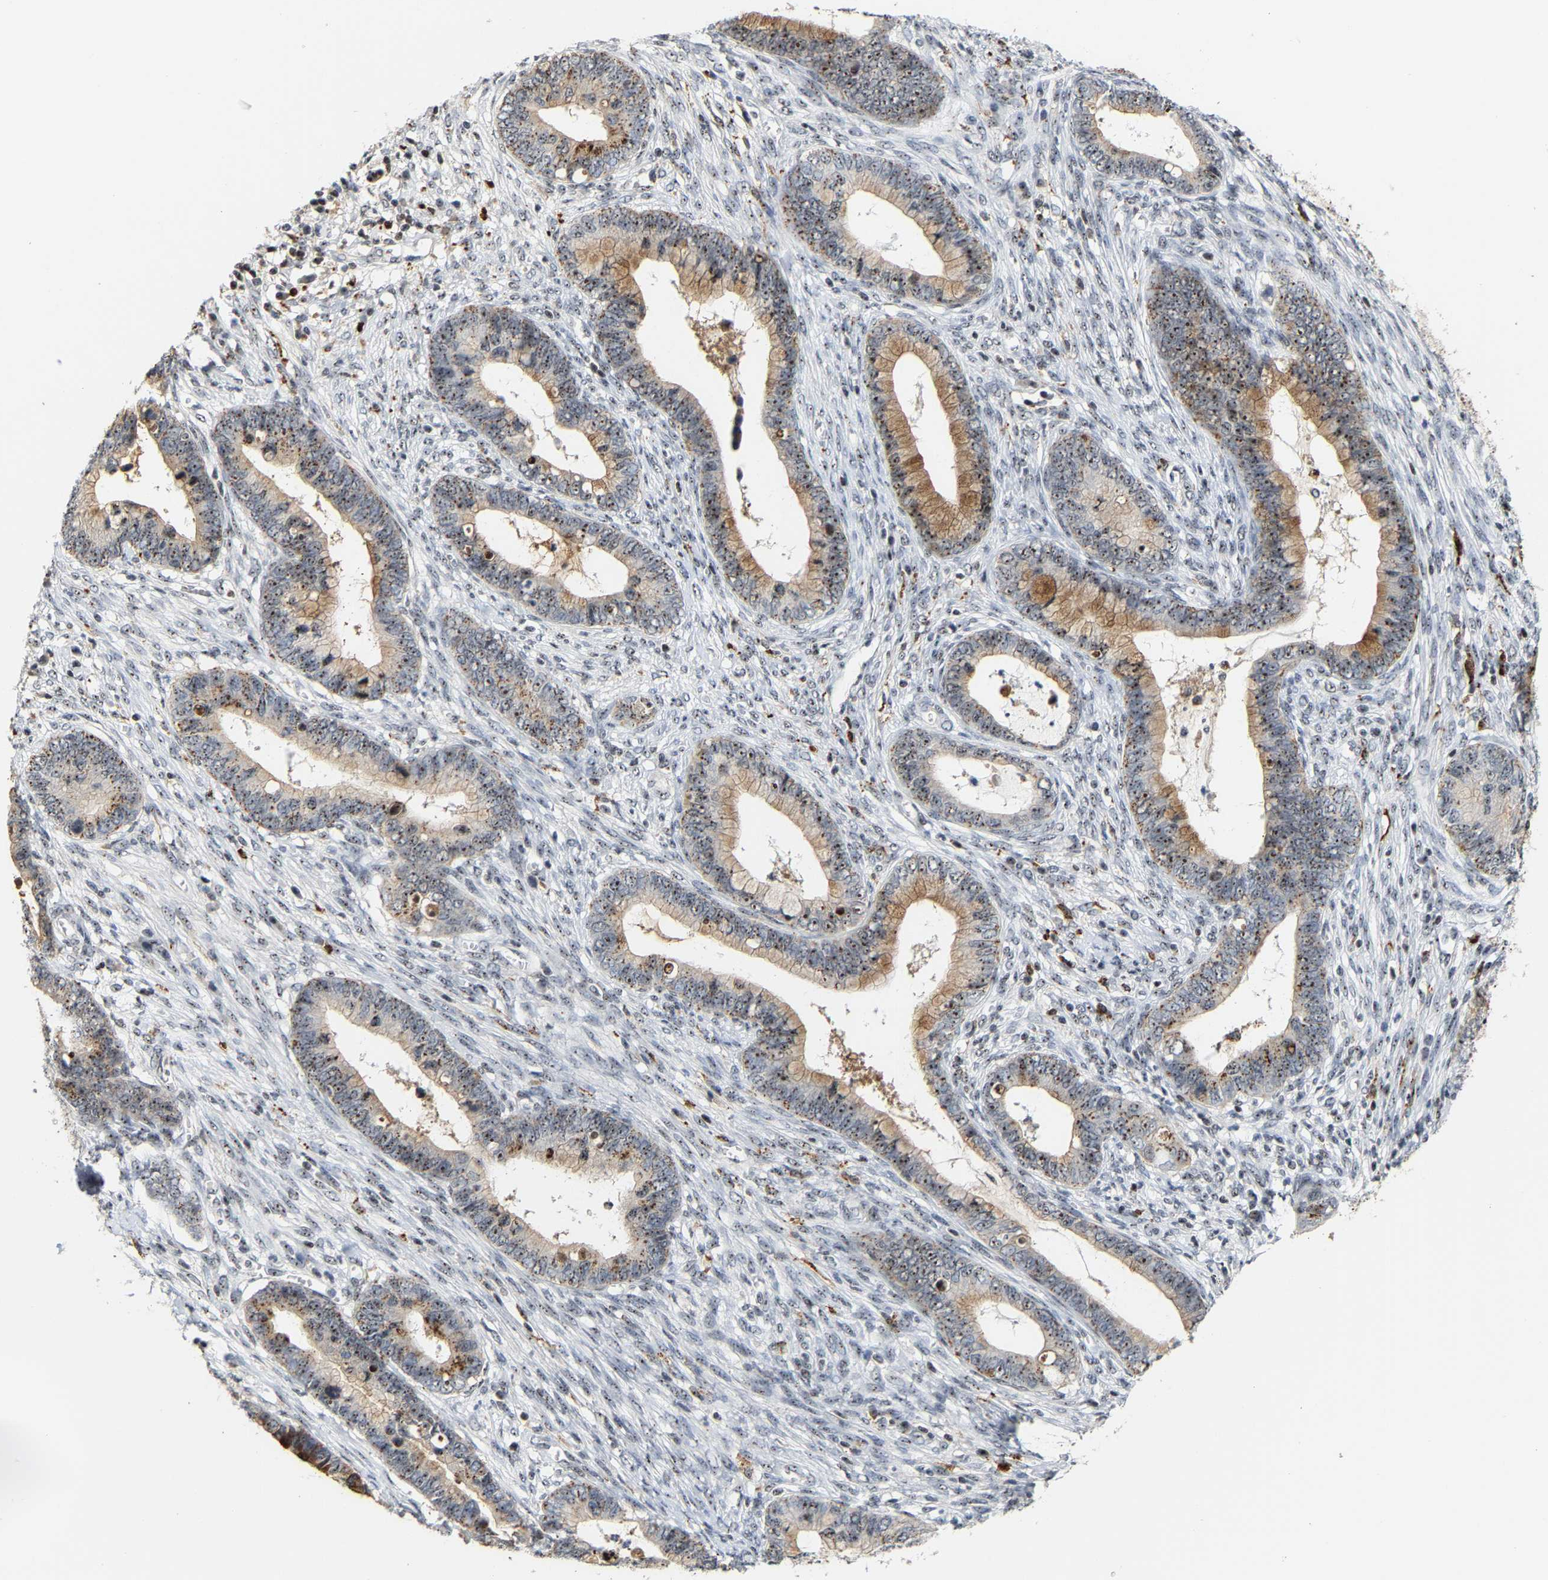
{"staining": {"intensity": "moderate", "quantity": ">75%", "location": "cytoplasmic/membranous,nuclear"}, "tissue": "cervical cancer", "cell_type": "Tumor cells", "image_type": "cancer", "snomed": [{"axis": "morphology", "description": "Adenocarcinoma, NOS"}, {"axis": "topography", "description": "Cervix"}], "caption": "Human cervical cancer (adenocarcinoma) stained with a brown dye reveals moderate cytoplasmic/membranous and nuclear positive positivity in approximately >75% of tumor cells.", "gene": "NOP58", "patient": {"sex": "female", "age": 44}}